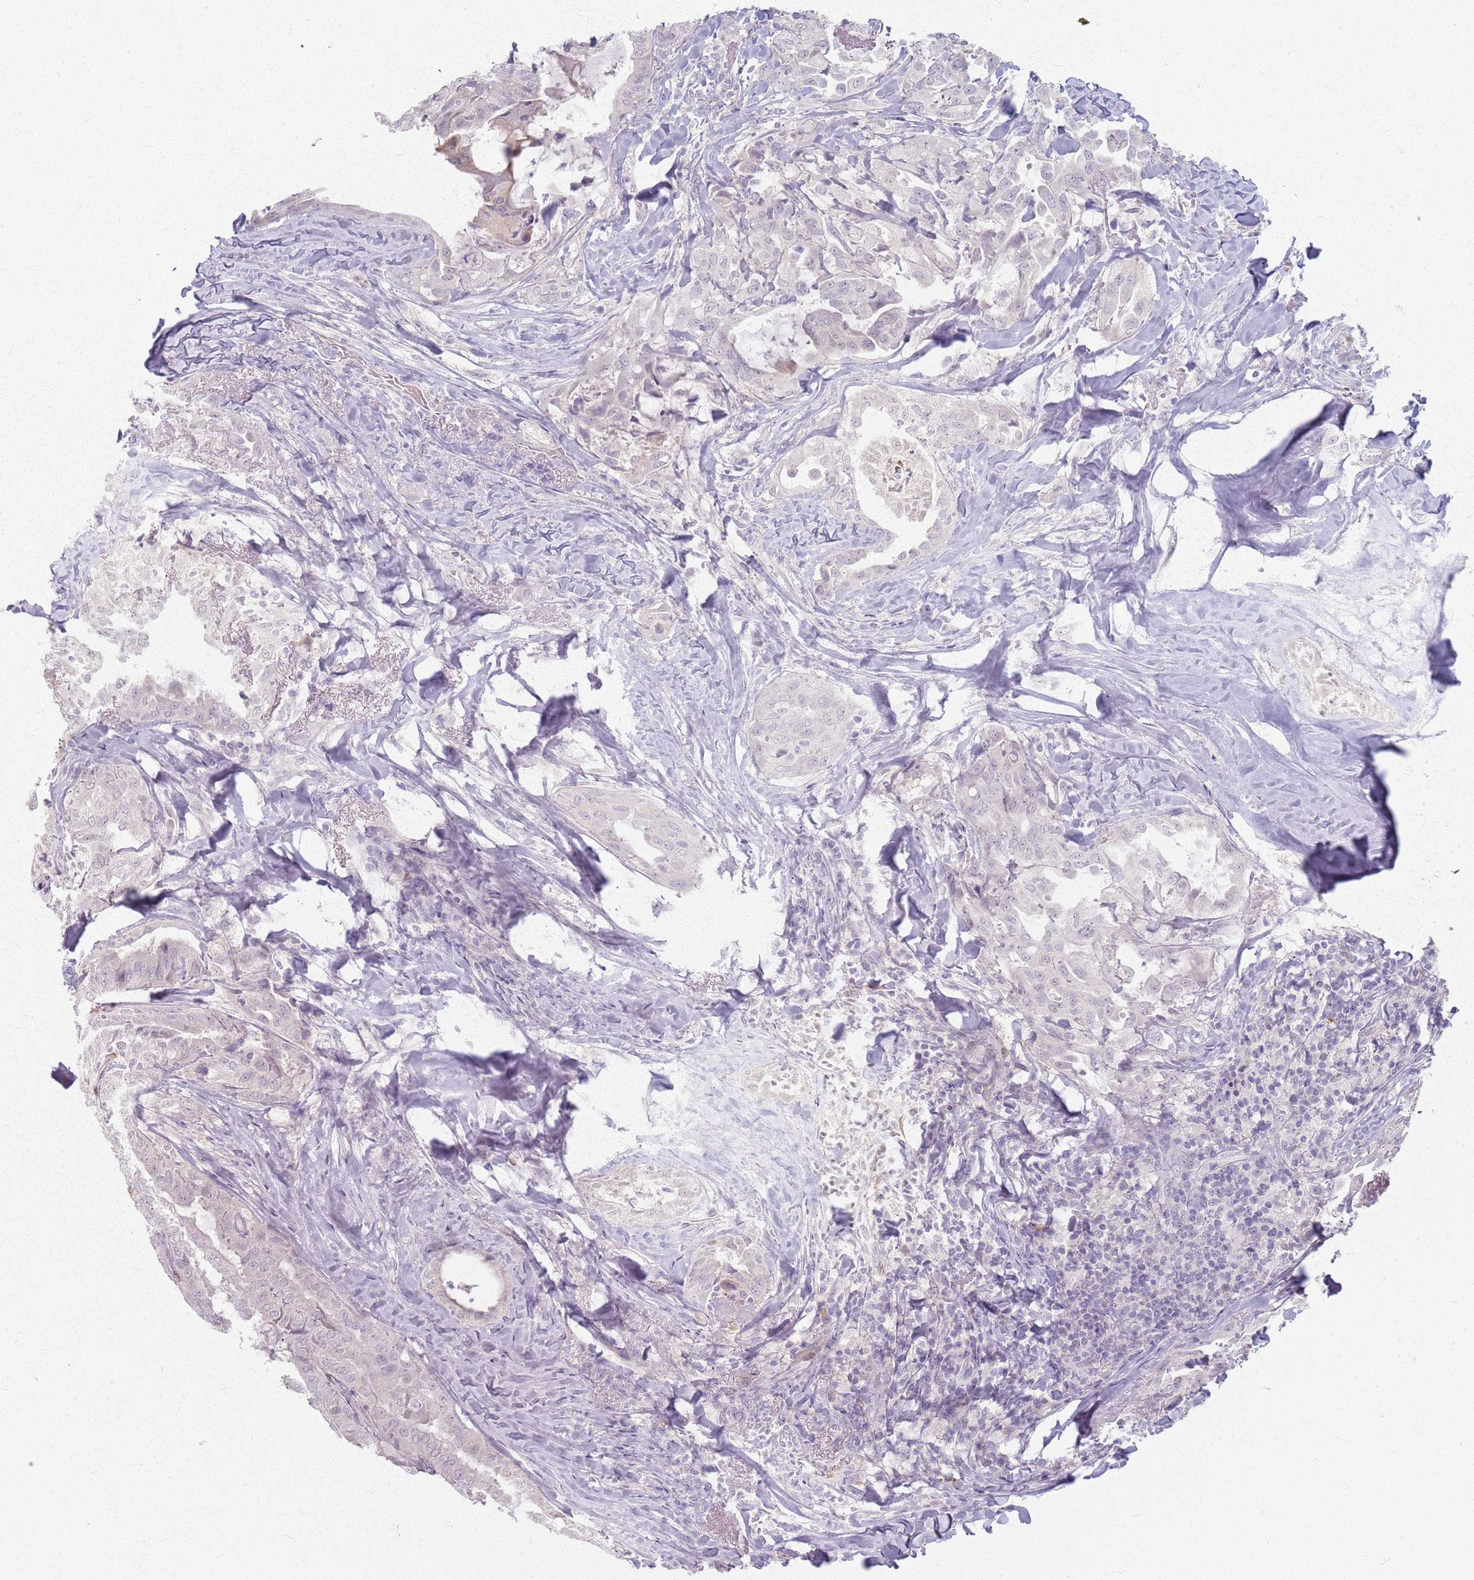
{"staining": {"intensity": "negative", "quantity": "none", "location": "none"}, "tissue": "thyroid cancer", "cell_type": "Tumor cells", "image_type": "cancer", "snomed": [{"axis": "morphology", "description": "Papillary adenocarcinoma, NOS"}, {"axis": "topography", "description": "Thyroid gland"}], "caption": "Immunohistochemistry (IHC) image of human papillary adenocarcinoma (thyroid) stained for a protein (brown), which reveals no expression in tumor cells.", "gene": "CRIPT", "patient": {"sex": "female", "age": 68}}